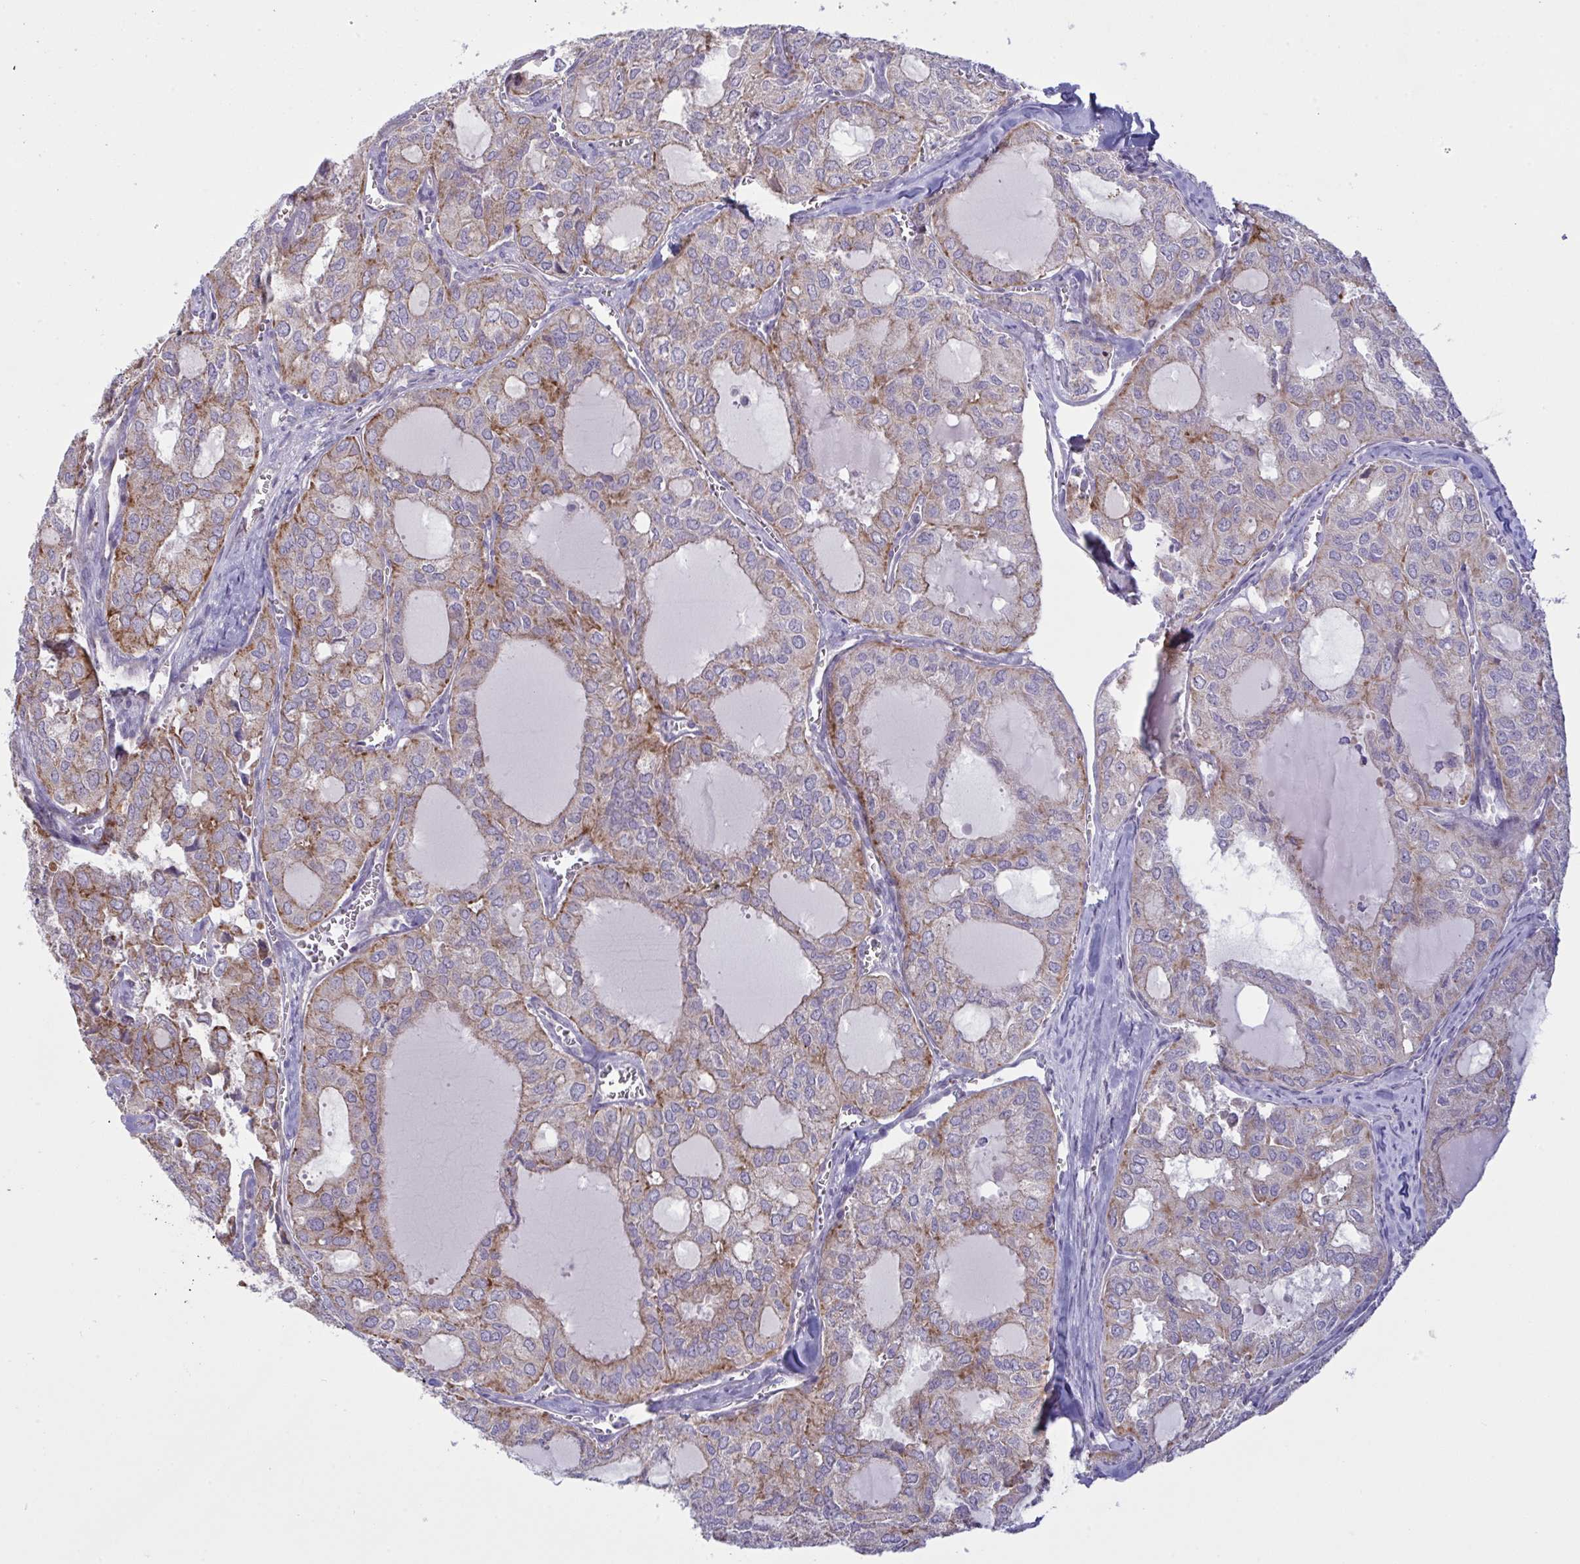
{"staining": {"intensity": "moderate", "quantity": "<25%", "location": "cytoplasmic/membranous"}, "tissue": "thyroid cancer", "cell_type": "Tumor cells", "image_type": "cancer", "snomed": [{"axis": "morphology", "description": "Follicular adenoma carcinoma, NOS"}, {"axis": "topography", "description": "Thyroid gland"}], "caption": "Thyroid cancer stained with a protein marker reveals moderate staining in tumor cells.", "gene": "MICOS10", "patient": {"sex": "male", "age": 75}}